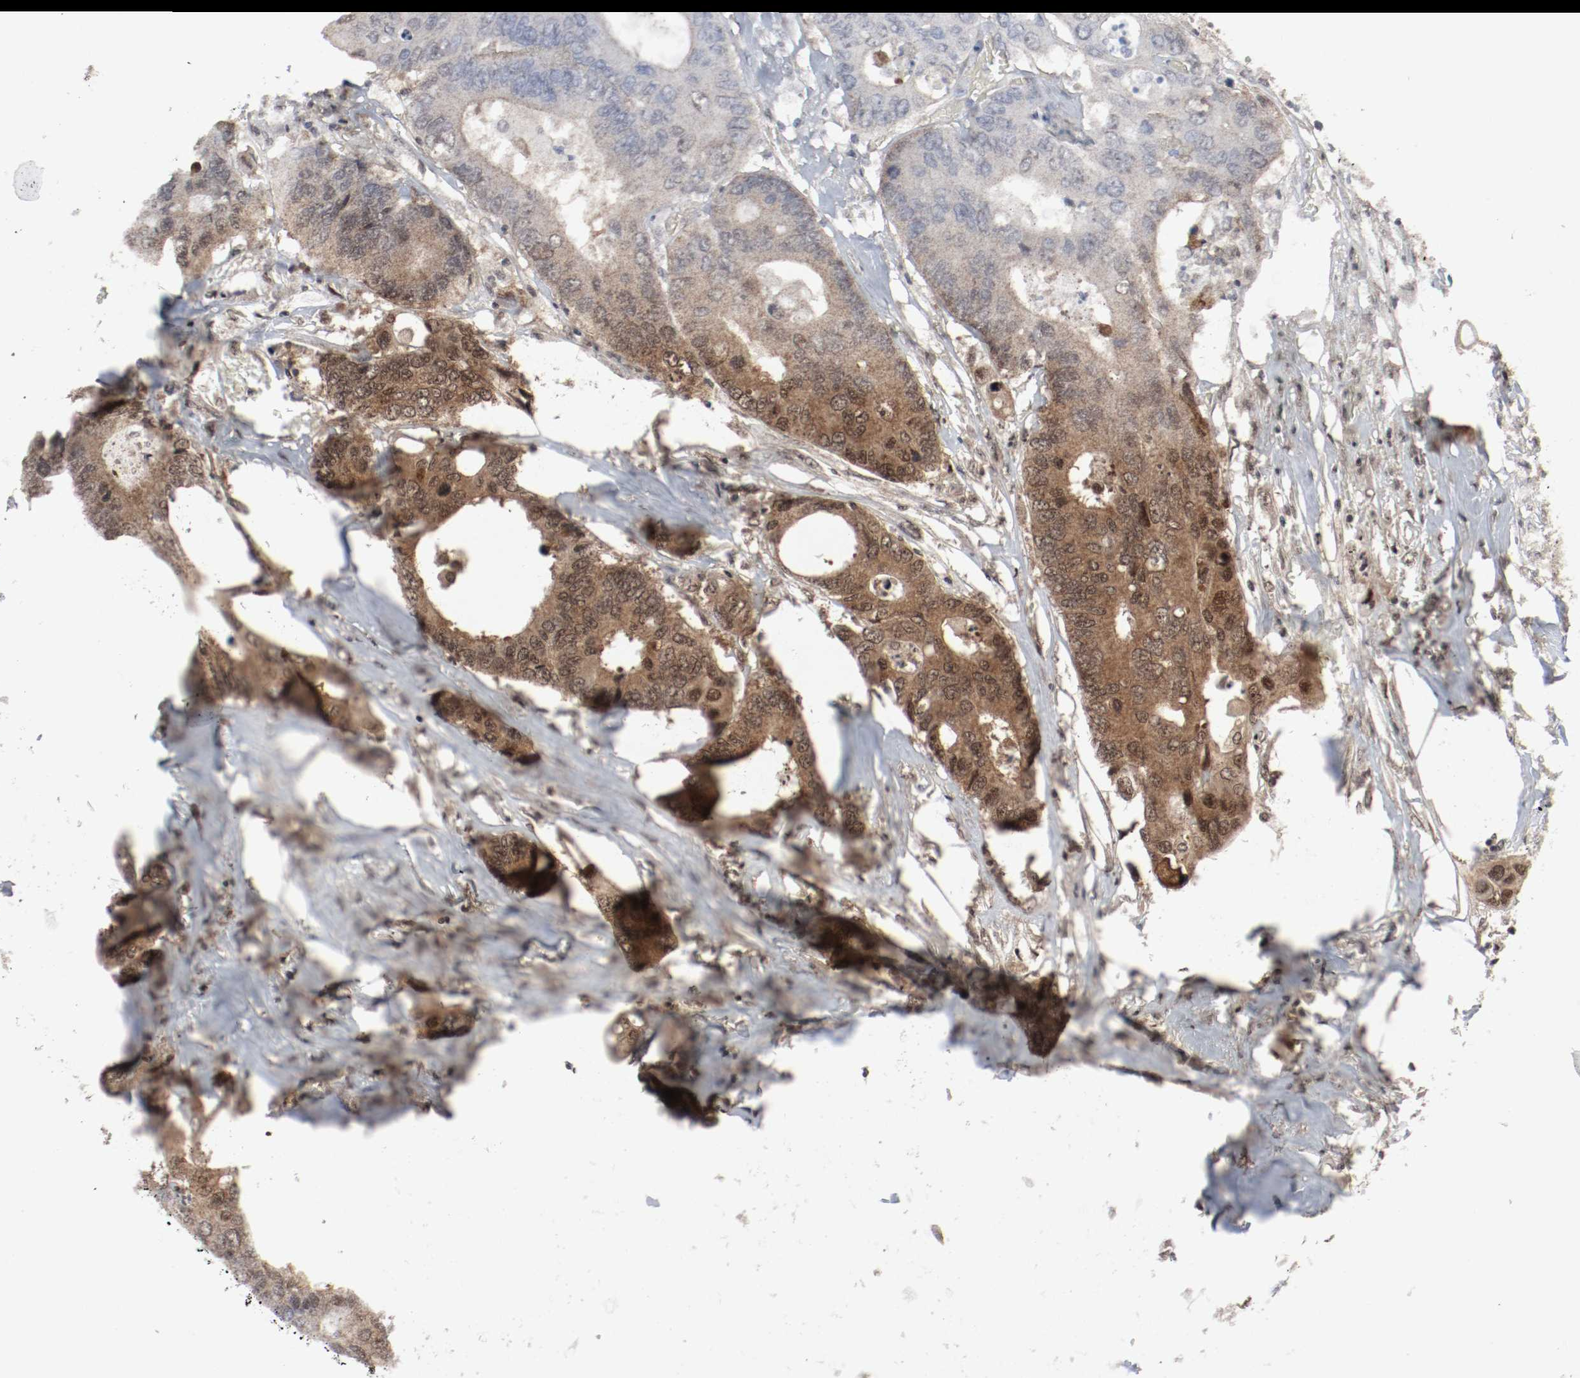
{"staining": {"intensity": "moderate", "quantity": ">75%", "location": "cytoplasmic/membranous,nuclear"}, "tissue": "colorectal cancer", "cell_type": "Tumor cells", "image_type": "cancer", "snomed": [{"axis": "morphology", "description": "Adenocarcinoma, NOS"}, {"axis": "topography", "description": "Rectum"}], "caption": "A high-resolution histopathology image shows IHC staining of colorectal cancer, which demonstrates moderate cytoplasmic/membranous and nuclear positivity in approximately >75% of tumor cells.", "gene": "CSNK2B", "patient": {"sex": "male", "age": 55}}